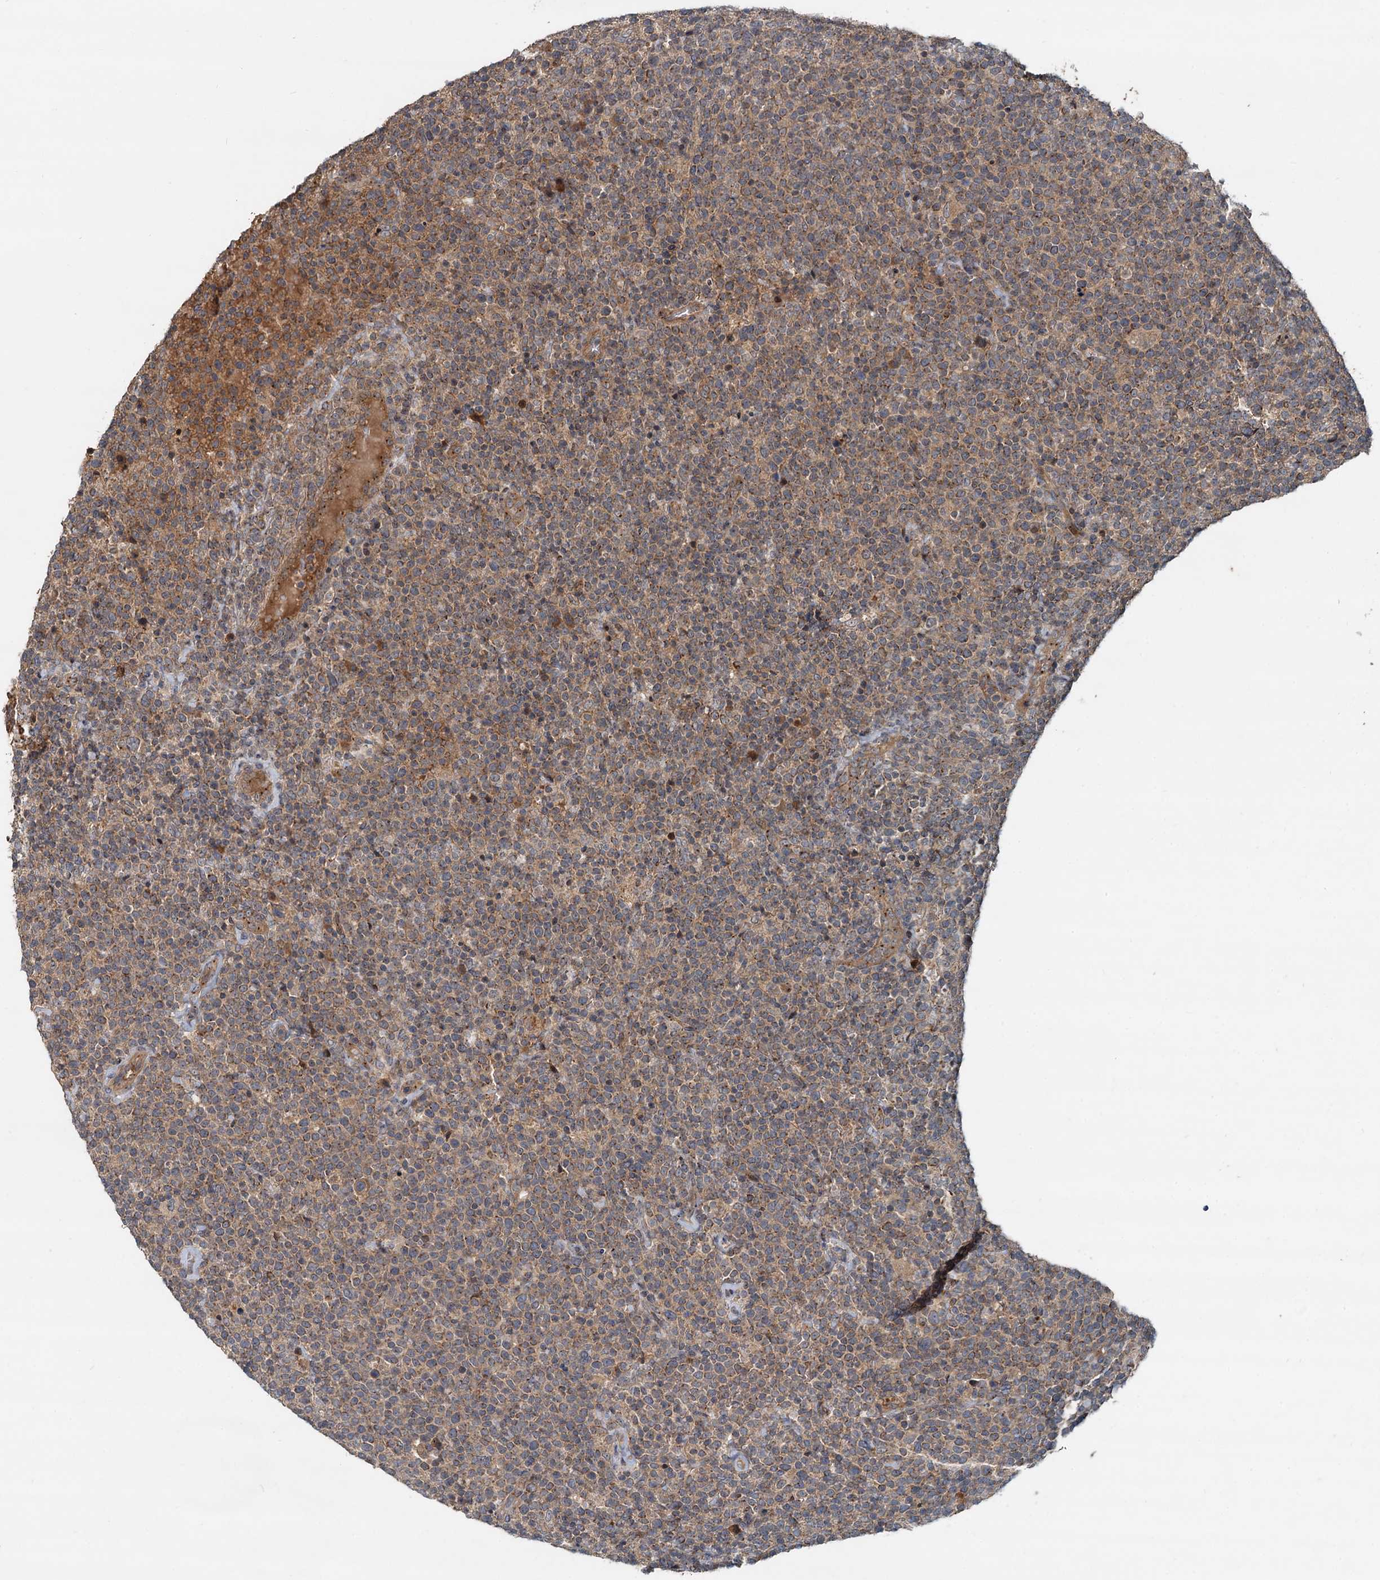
{"staining": {"intensity": "weak", "quantity": ">75%", "location": "cytoplasmic/membranous"}, "tissue": "lymphoma", "cell_type": "Tumor cells", "image_type": "cancer", "snomed": [{"axis": "morphology", "description": "Malignant lymphoma, non-Hodgkin's type, High grade"}, {"axis": "topography", "description": "Lymph node"}], "caption": "Weak cytoplasmic/membranous staining is identified in about >75% of tumor cells in lymphoma.", "gene": "CEP68", "patient": {"sex": "male", "age": 61}}